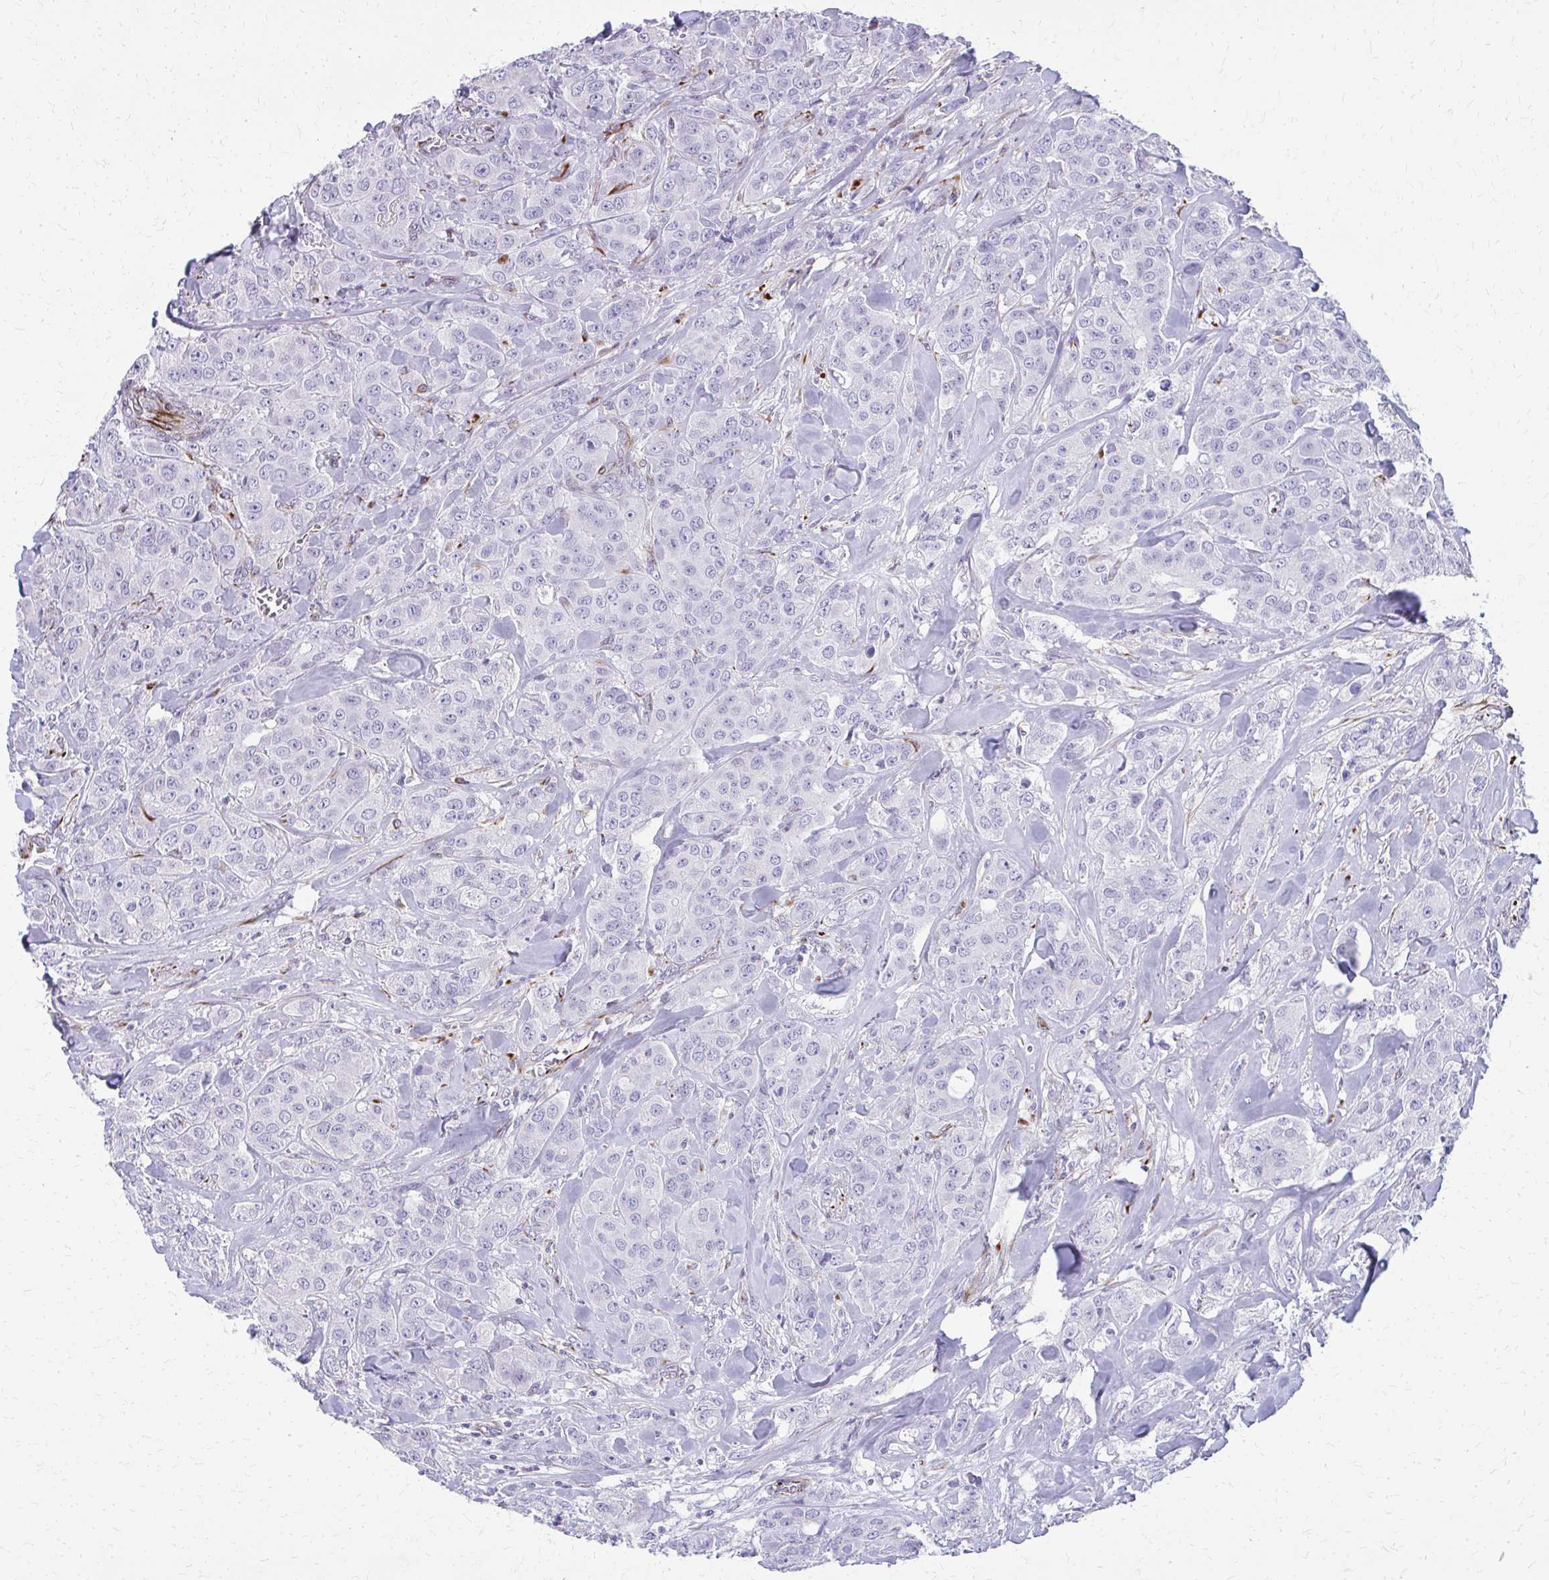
{"staining": {"intensity": "negative", "quantity": "none", "location": "none"}, "tissue": "breast cancer", "cell_type": "Tumor cells", "image_type": "cancer", "snomed": [{"axis": "morphology", "description": "Normal tissue, NOS"}, {"axis": "morphology", "description": "Duct carcinoma"}, {"axis": "topography", "description": "Breast"}], "caption": "A high-resolution histopathology image shows immunohistochemistry (IHC) staining of breast cancer, which exhibits no significant positivity in tumor cells. The staining is performed using DAB (3,3'-diaminobenzidine) brown chromogen with nuclei counter-stained in using hematoxylin.", "gene": "TRIM6", "patient": {"sex": "female", "age": 43}}